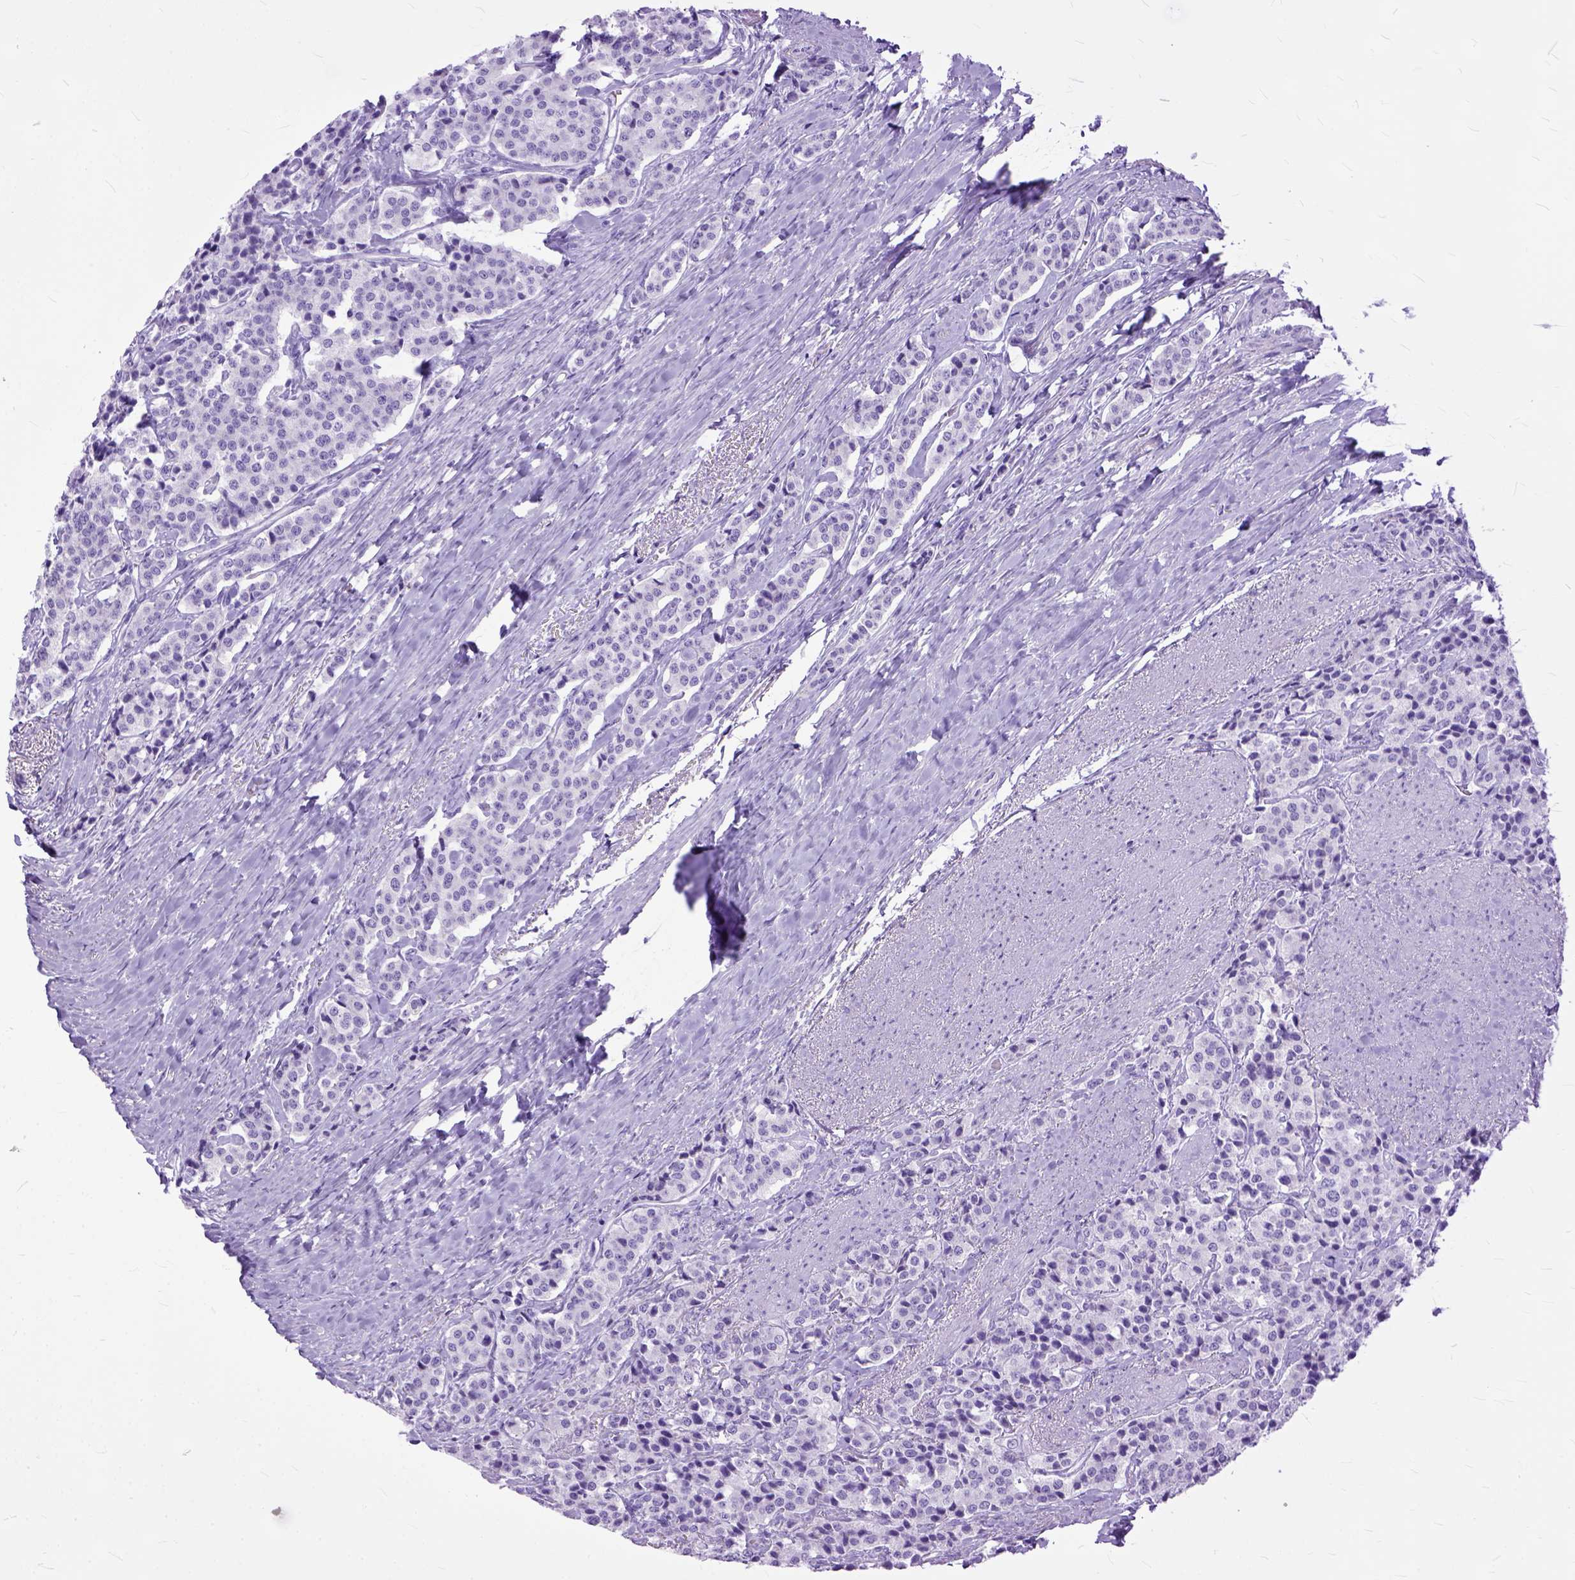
{"staining": {"intensity": "negative", "quantity": "none", "location": "none"}, "tissue": "carcinoid", "cell_type": "Tumor cells", "image_type": "cancer", "snomed": [{"axis": "morphology", "description": "Carcinoid, malignant, NOS"}, {"axis": "topography", "description": "Small intestine"}], "caption": "DAB (3,3'-diaminobenzidine) immunohistochemical staining of carcinoid reveals no significant expression in tumor cells.", "gene": "GNGT1", "patient": {"sex": "female", "age": 58}}